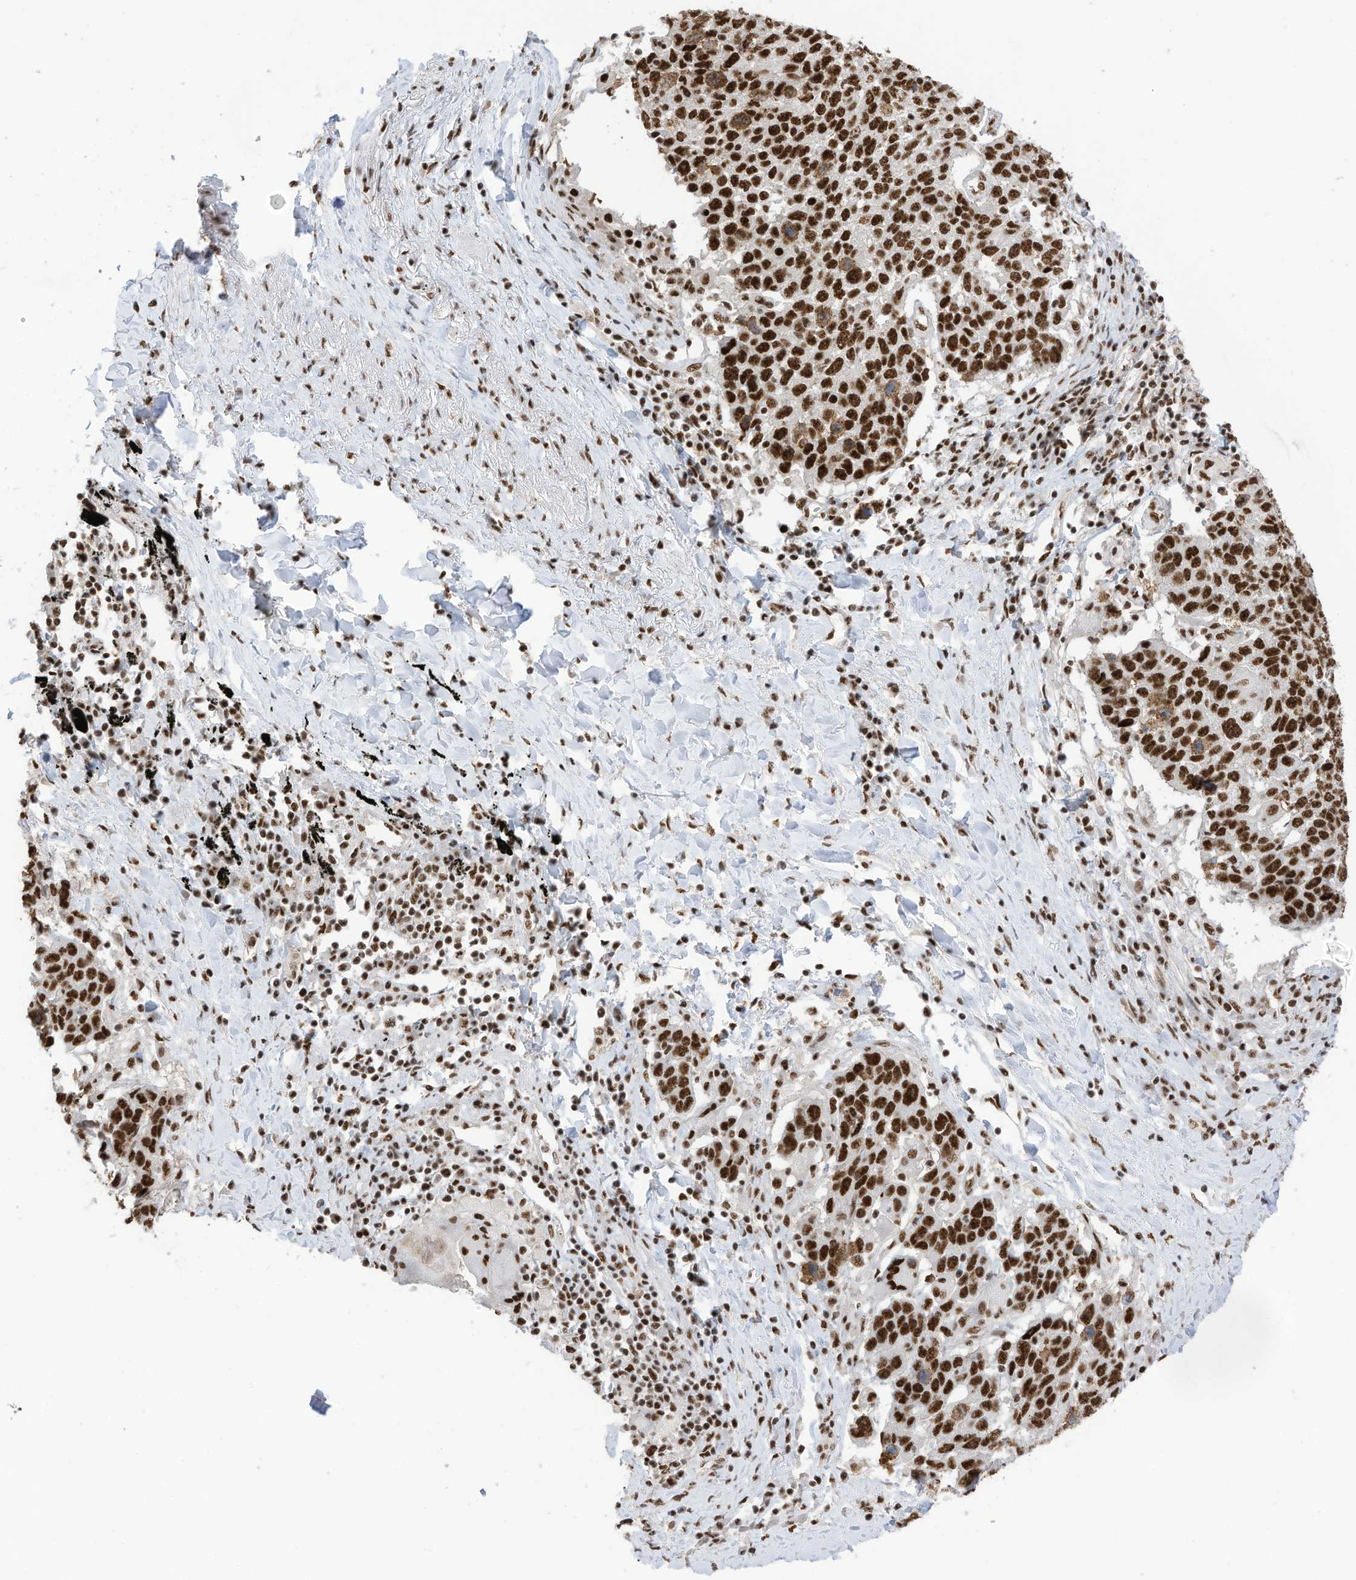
{"staining": {"intensity": "strong", "quantity": ">75%", "location": "nuclear"}, "tissue": "lung cancer", "cell_type": "Tumor cells", "image_type": "cancer", "snomed": [{"axis": "morphology", "description": "Squamous cell carcinoma, NOS"}, {"axis": "topography", "description": "Lung"}], "caption": "Protein staining demonstrates strong nuclear positivity in about >75% of tumor cells in lung squamous cell carcinoma.", "gene": "SF3A3", "patient": {"sex": "male", "age": 66}}